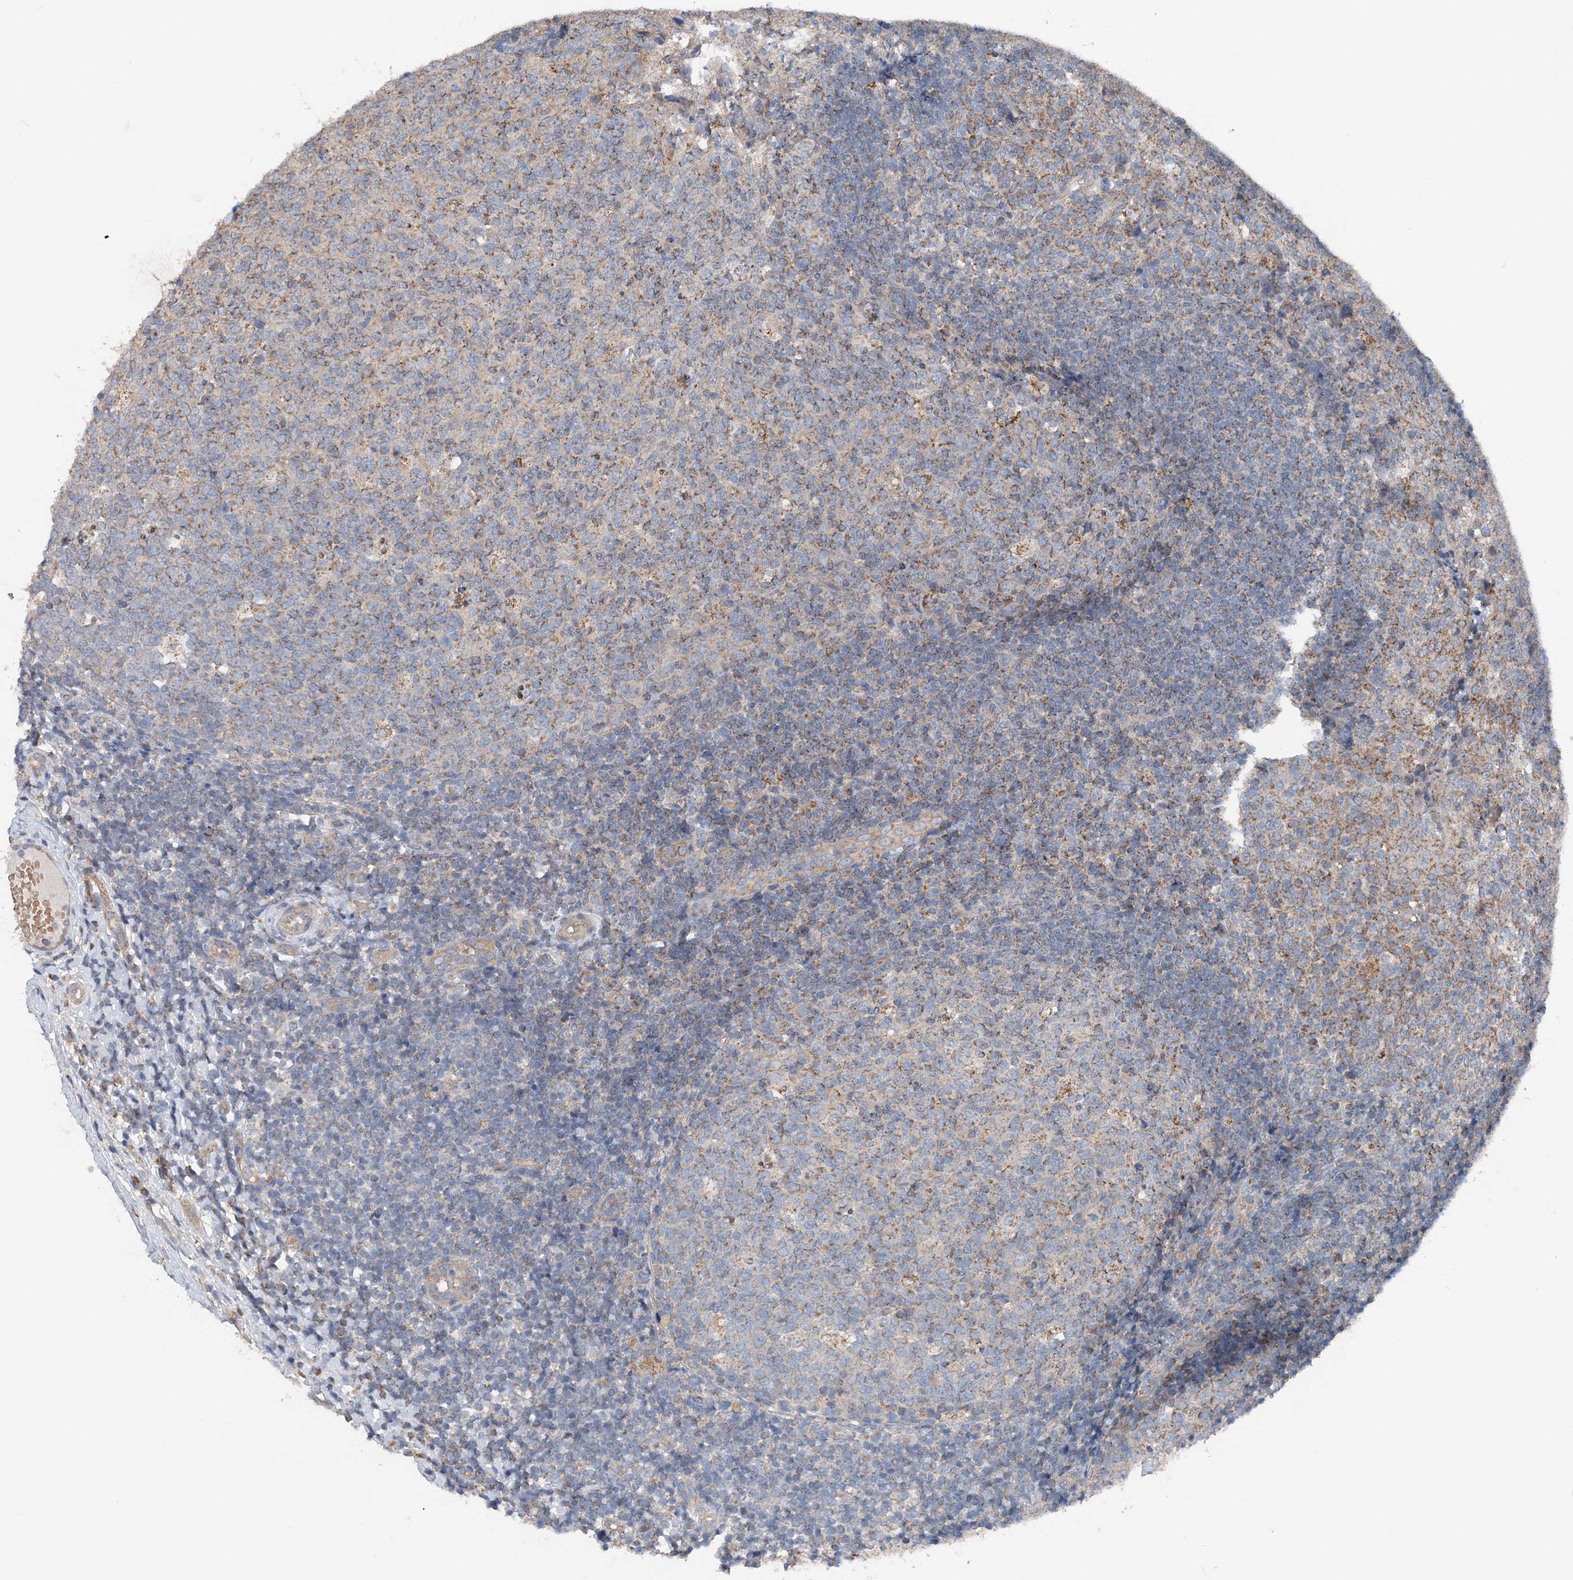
{"staining": {"intensity": "moderate", "quantity": "25%-75%", "location": "cytoplasmic/membranous"}, "tissue": "tonsil", "cell_type": "Germinal center cells", "image_type": "normal", "snomed": [{"axis": "morphology", "description": "Normal tissue, NOS"}, {"axis": "topography", "description": "Tonsil"}], "caption": "IHC histopathology image of unremarkable tonsil: human tonsil stained using immunohistochemistry (IHC) exhibits medium levels of moderate protein expression localized specifically in the cytoplasmic/membranous of germinal center cells, appearing as a cytoplasmic/membranous brown color.", "gene": "SPRY2", "patient": {"sex": "female", "age": 19}}